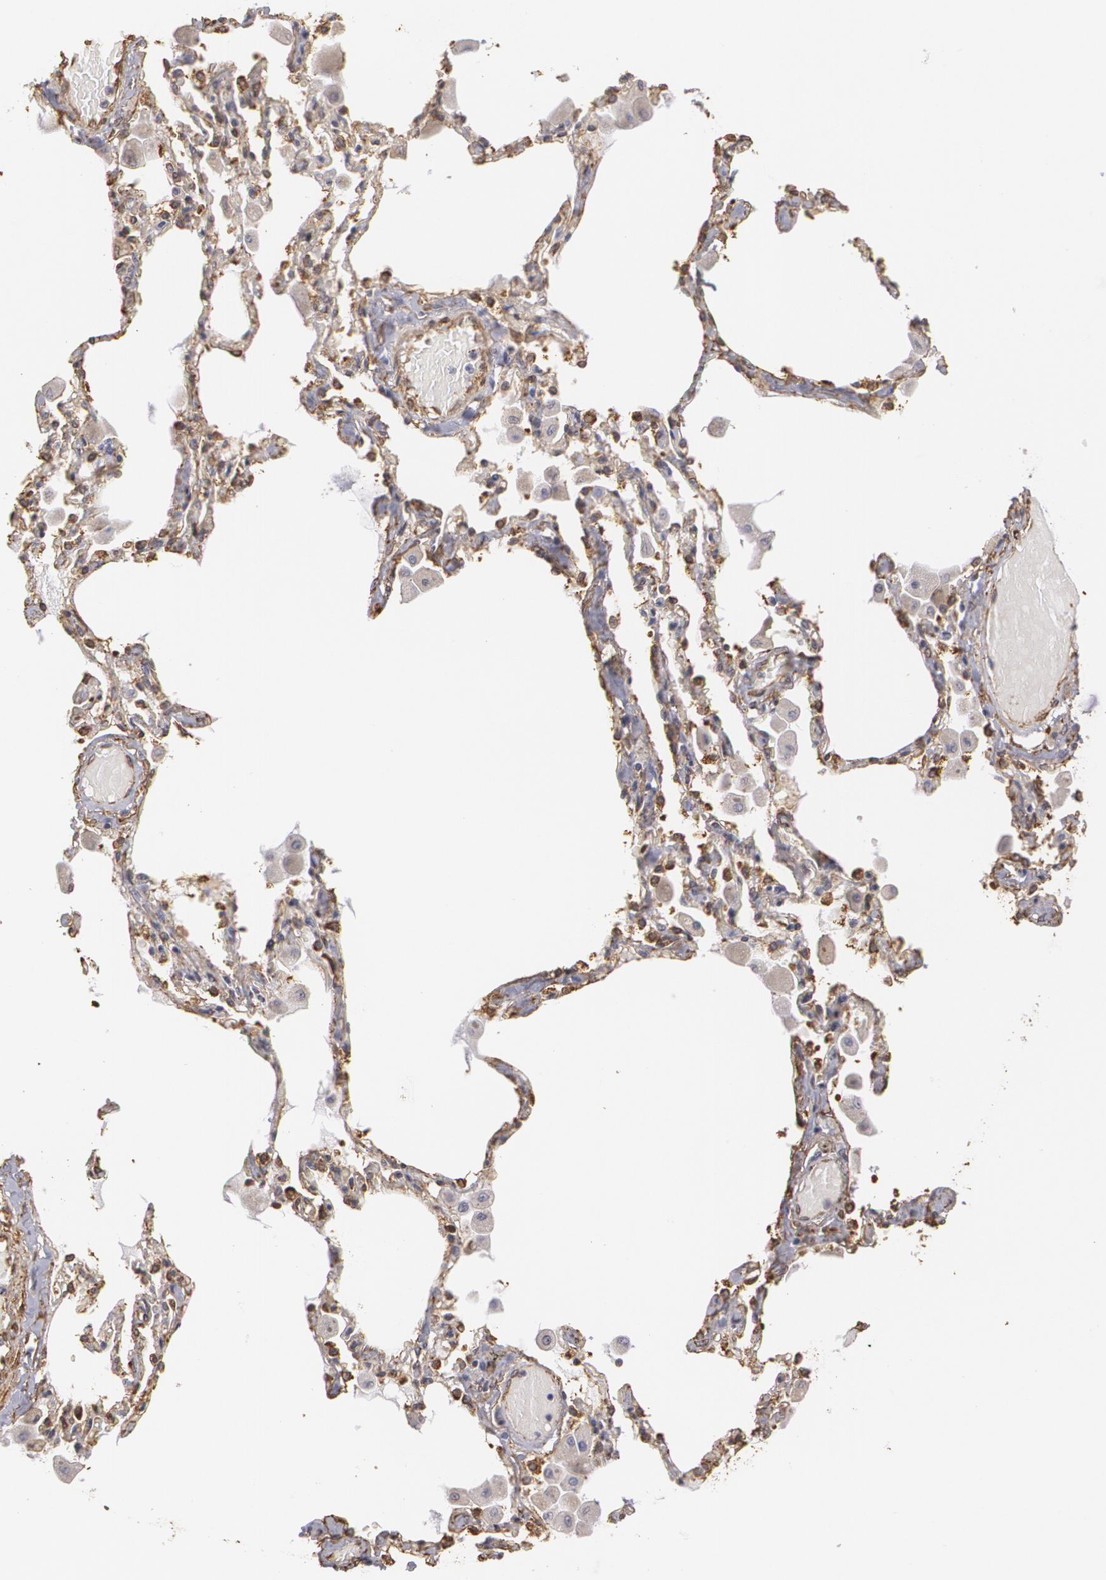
{"staining": {"intensity": "moderate", "quantity": ">75%", "location": "cytoplasmic/membranous"}, "tissue": "bronchus", "cell_type": "Respiratory epithelial cells", "image_type": "normal", "snomed": [{"axis": "morphology", "description": "Normal tissue, NOS"}, {"axis": "morphology", "description": "Squamous cell carcinoma, NOS"}, {"axis": "topography", "description": "Bronchus"}, {"axis": "topography", "description": "Lung"}], "caption": "Bronchus stained with a brown dye displays moderate cytoplasmic/membranous positive staining in approximately >75% of respiratory epithelial cells.", "gene": "CYB5R3", "patient": {"sex": "female", "age": 47}}